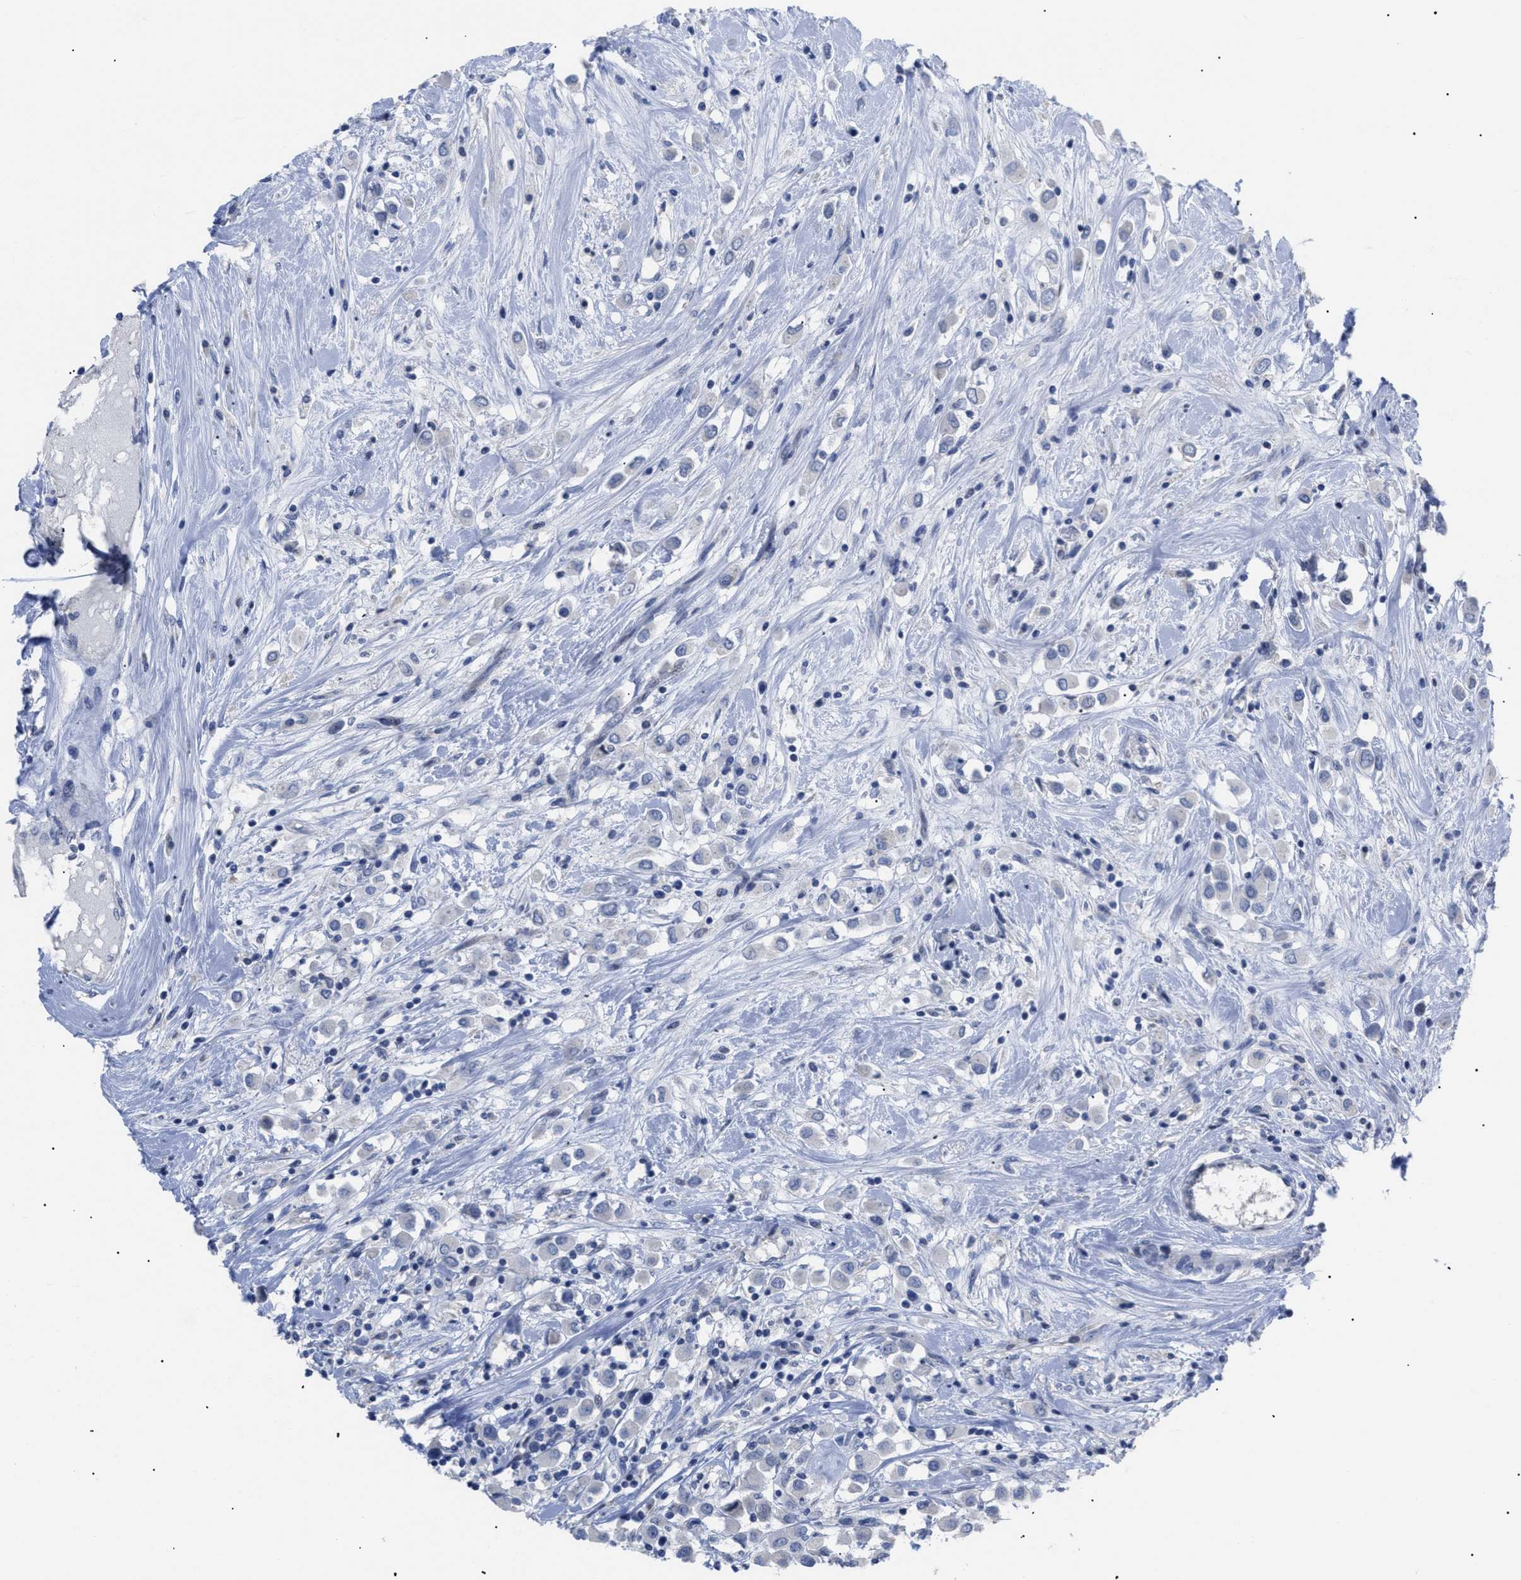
{"staining": {"intensity": "negative", "quantity": "none", "location": "none"}, "tissue": "breast cancer", "cell_type": "Tumor cells", "image_type": "cancer", "snomed": [{"axis": "morphology", "description": "Duct carcinoma"}, {"axis": "topography", "description": "Breast"}], "caption": "There is no significant staining in tumor cells of breast cancer (intraductal carcinoma). (Brightfield microscopy of DAB immunohistochemistry at high magnification).", "gene": "CAV3", "patient": {"sex": "female", "age": 61}}